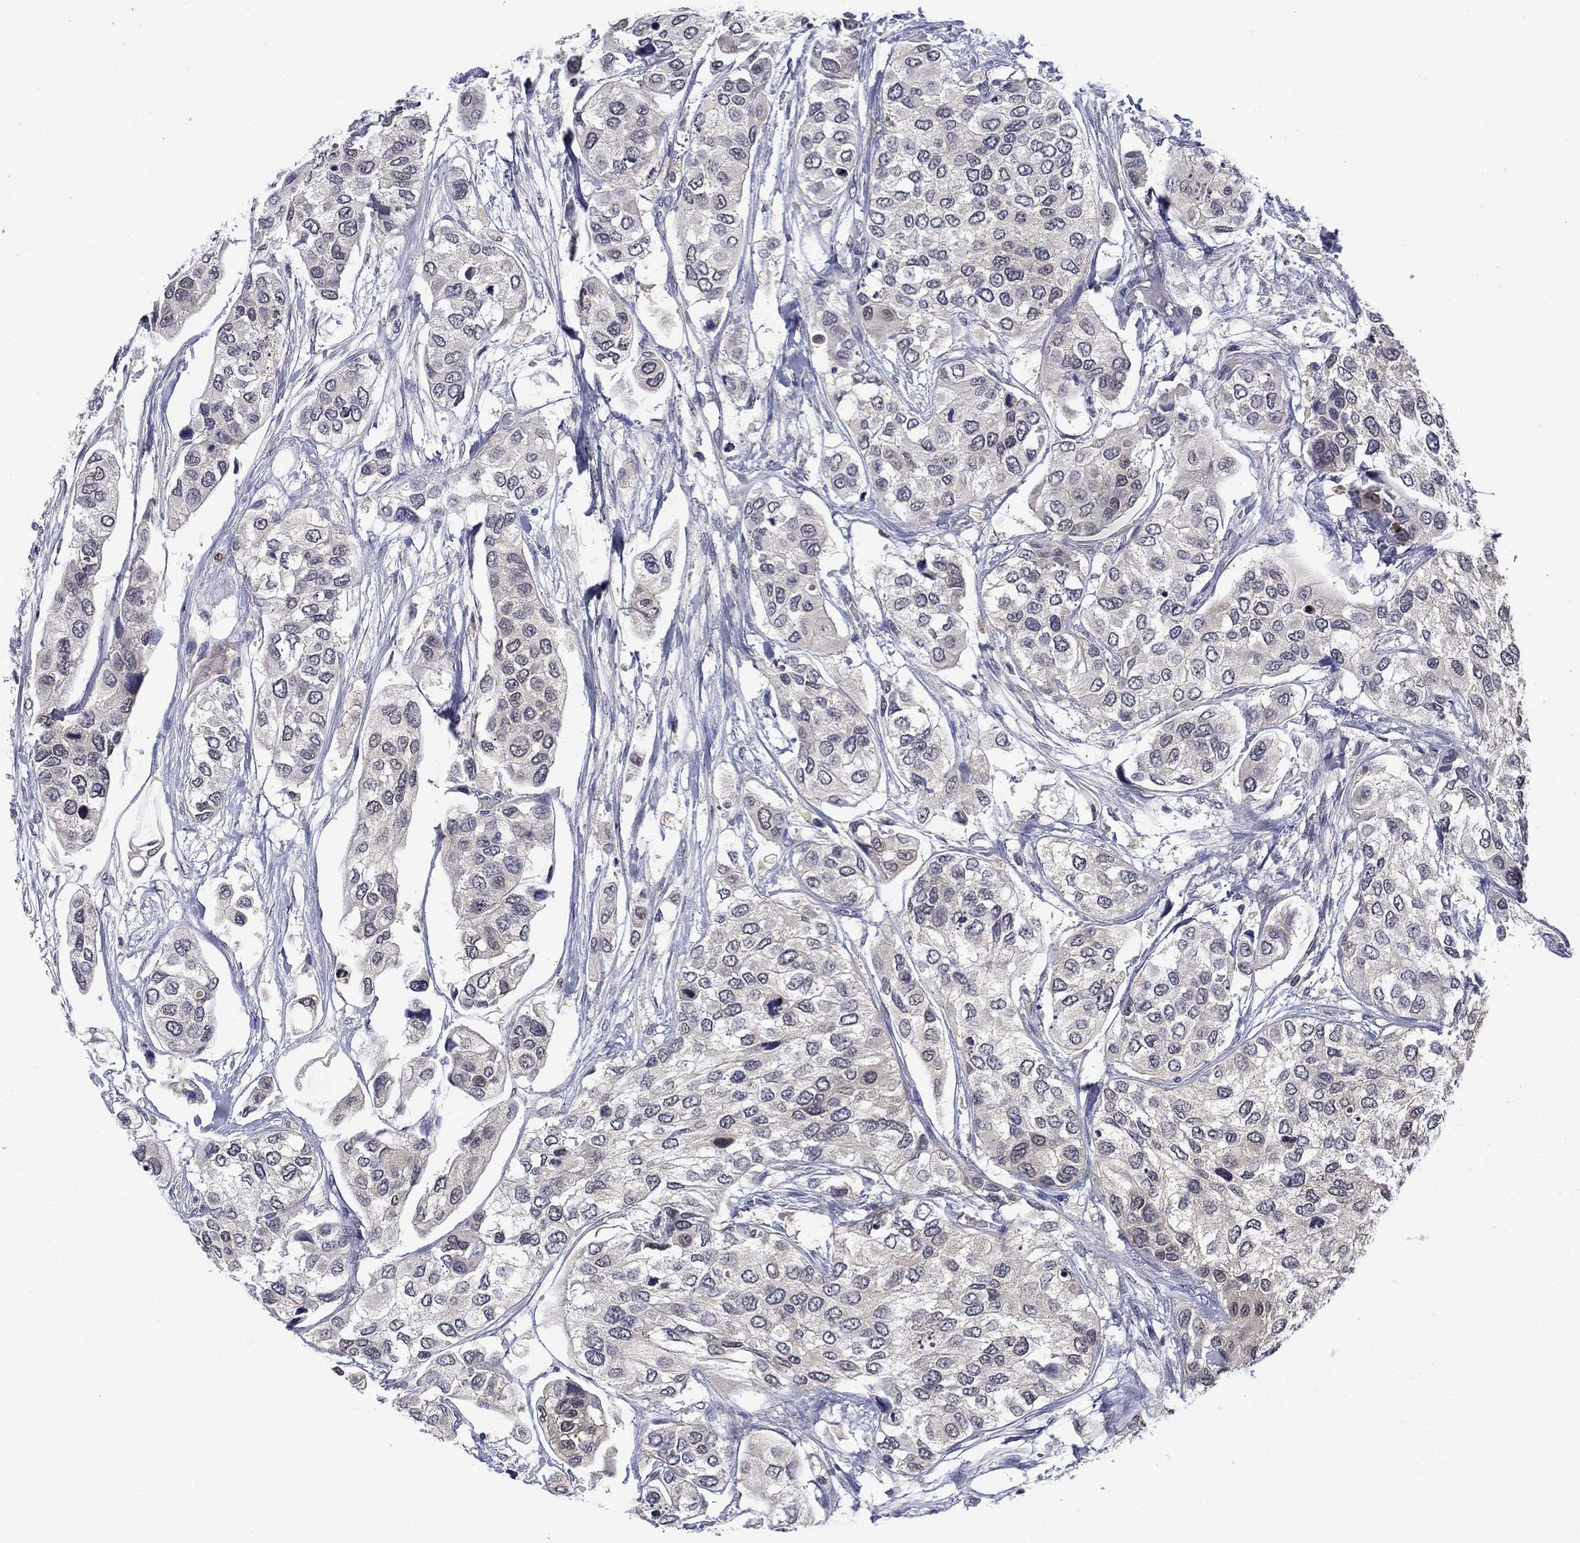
{"staining": {"intensity": "negative", "quantity": "none", "location": "none"}, "tissue": "urothelial cancer", "cell_type": "Tumor cells", "image_type": "cancer", "snomed": [{"axis": "morphology", "description": "Urothelial carcinoma, High grade"}, {"axis": "topography", "description": "Urinary bladder"}], "caption": "Human urothelial carcinoma (high-grade) stained for a protein using immunohistochemistry demonstrates no positivity in tumor cells.", "gene": "DDTL", "patient": {"sex": "male", "age": 77}}